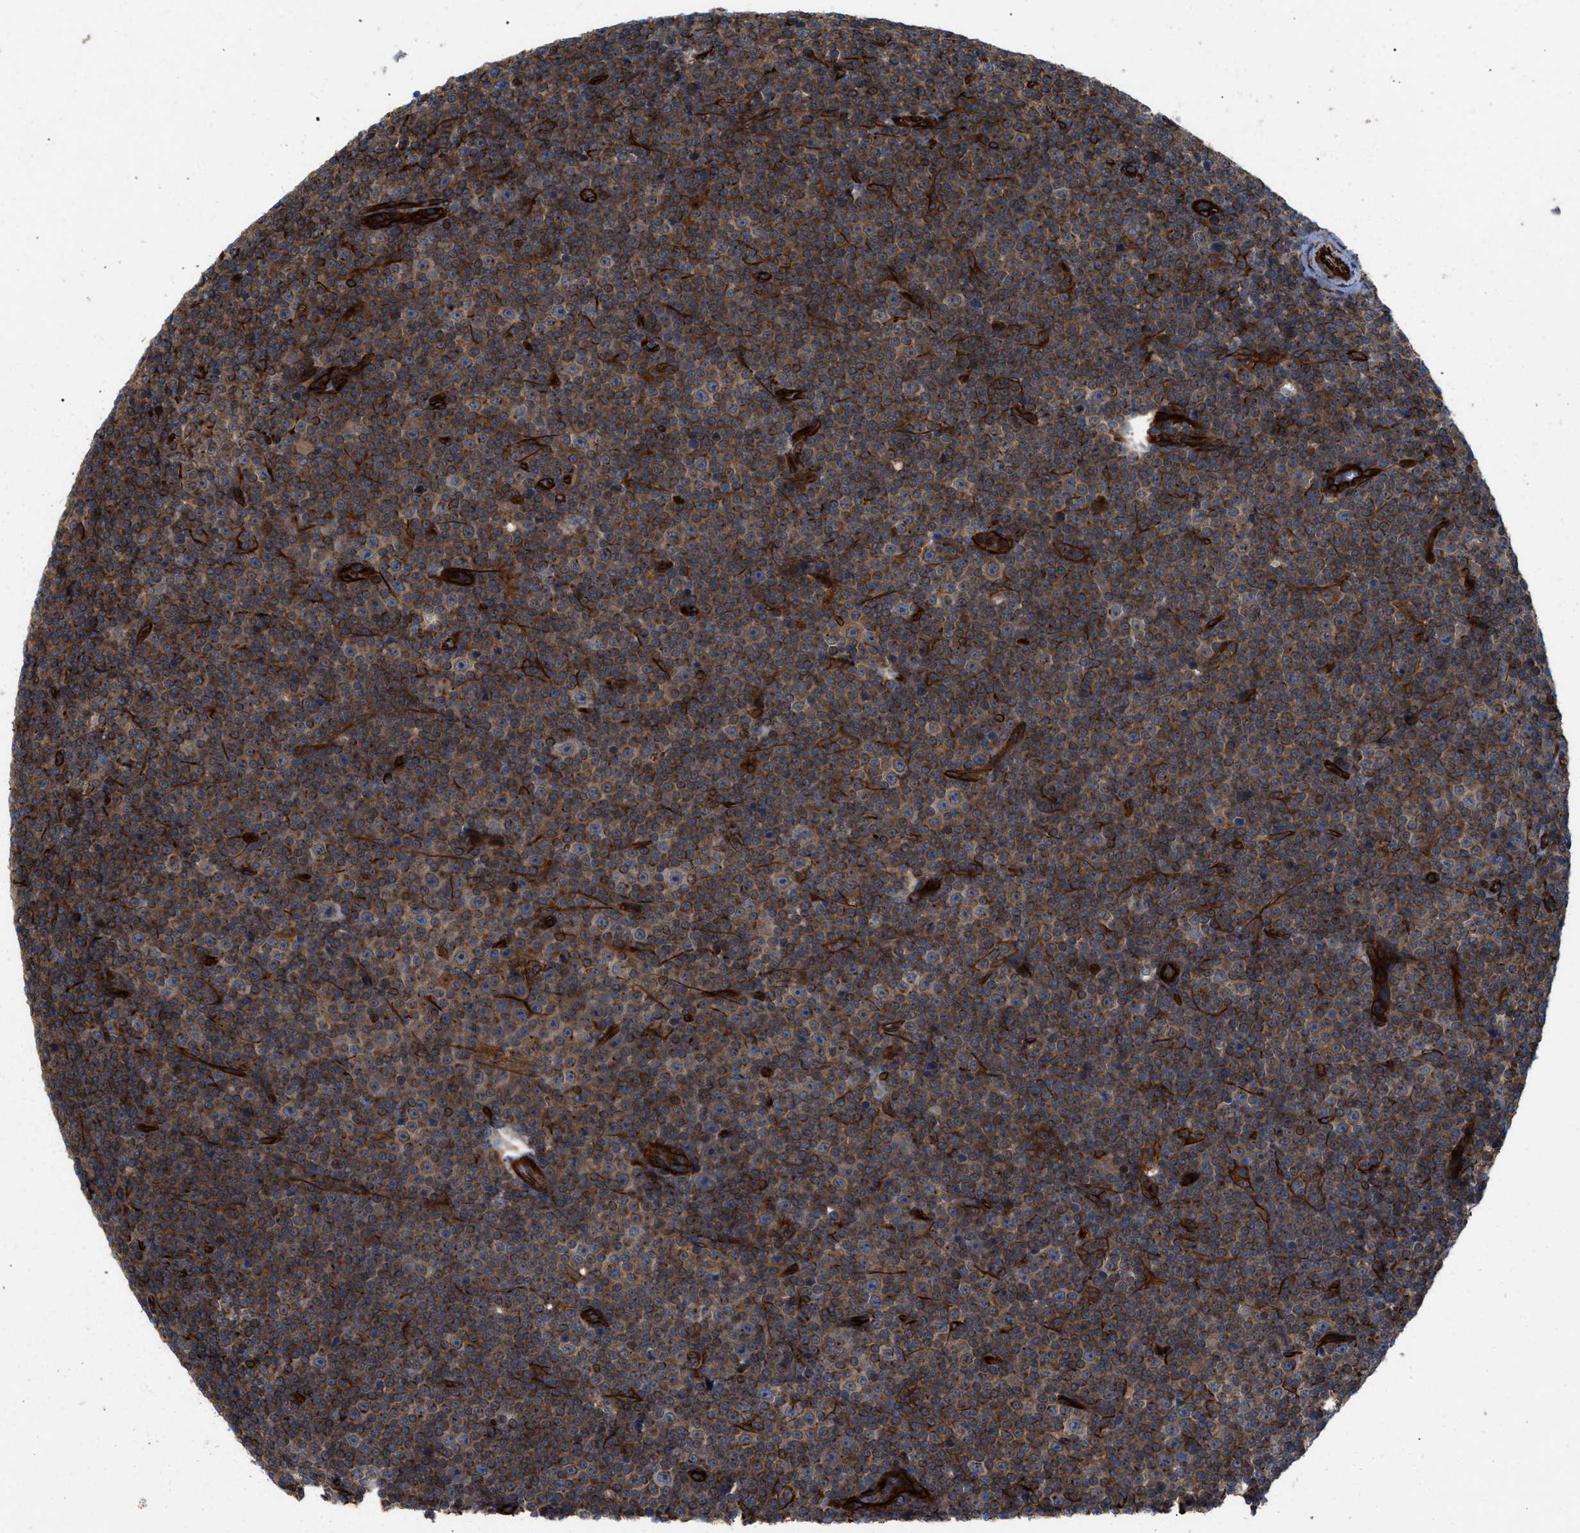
{"staining": {"intensity": "moderate", "quantity": ">75%", "location": "cytoplasmic/membranous"}, "tissue": "lymphoma", "cell_type": "Tumor cells", "image_type": "cancer", "snomed": [{"axis": "morphology", "description": "Malignant lymphoma, non-Hodgkin's type, Low grade"}, {"axis": "topography", "description": "Lymph node"}], "caption": "Protein staining by immunohistochemistry (IHC) demonstrates moderate cytoplasmic/membranous staining in about >75% of tumor cells in lymphoma.", "gene": "PTPRE", "patient": {"sex": "female", "age": 67}}